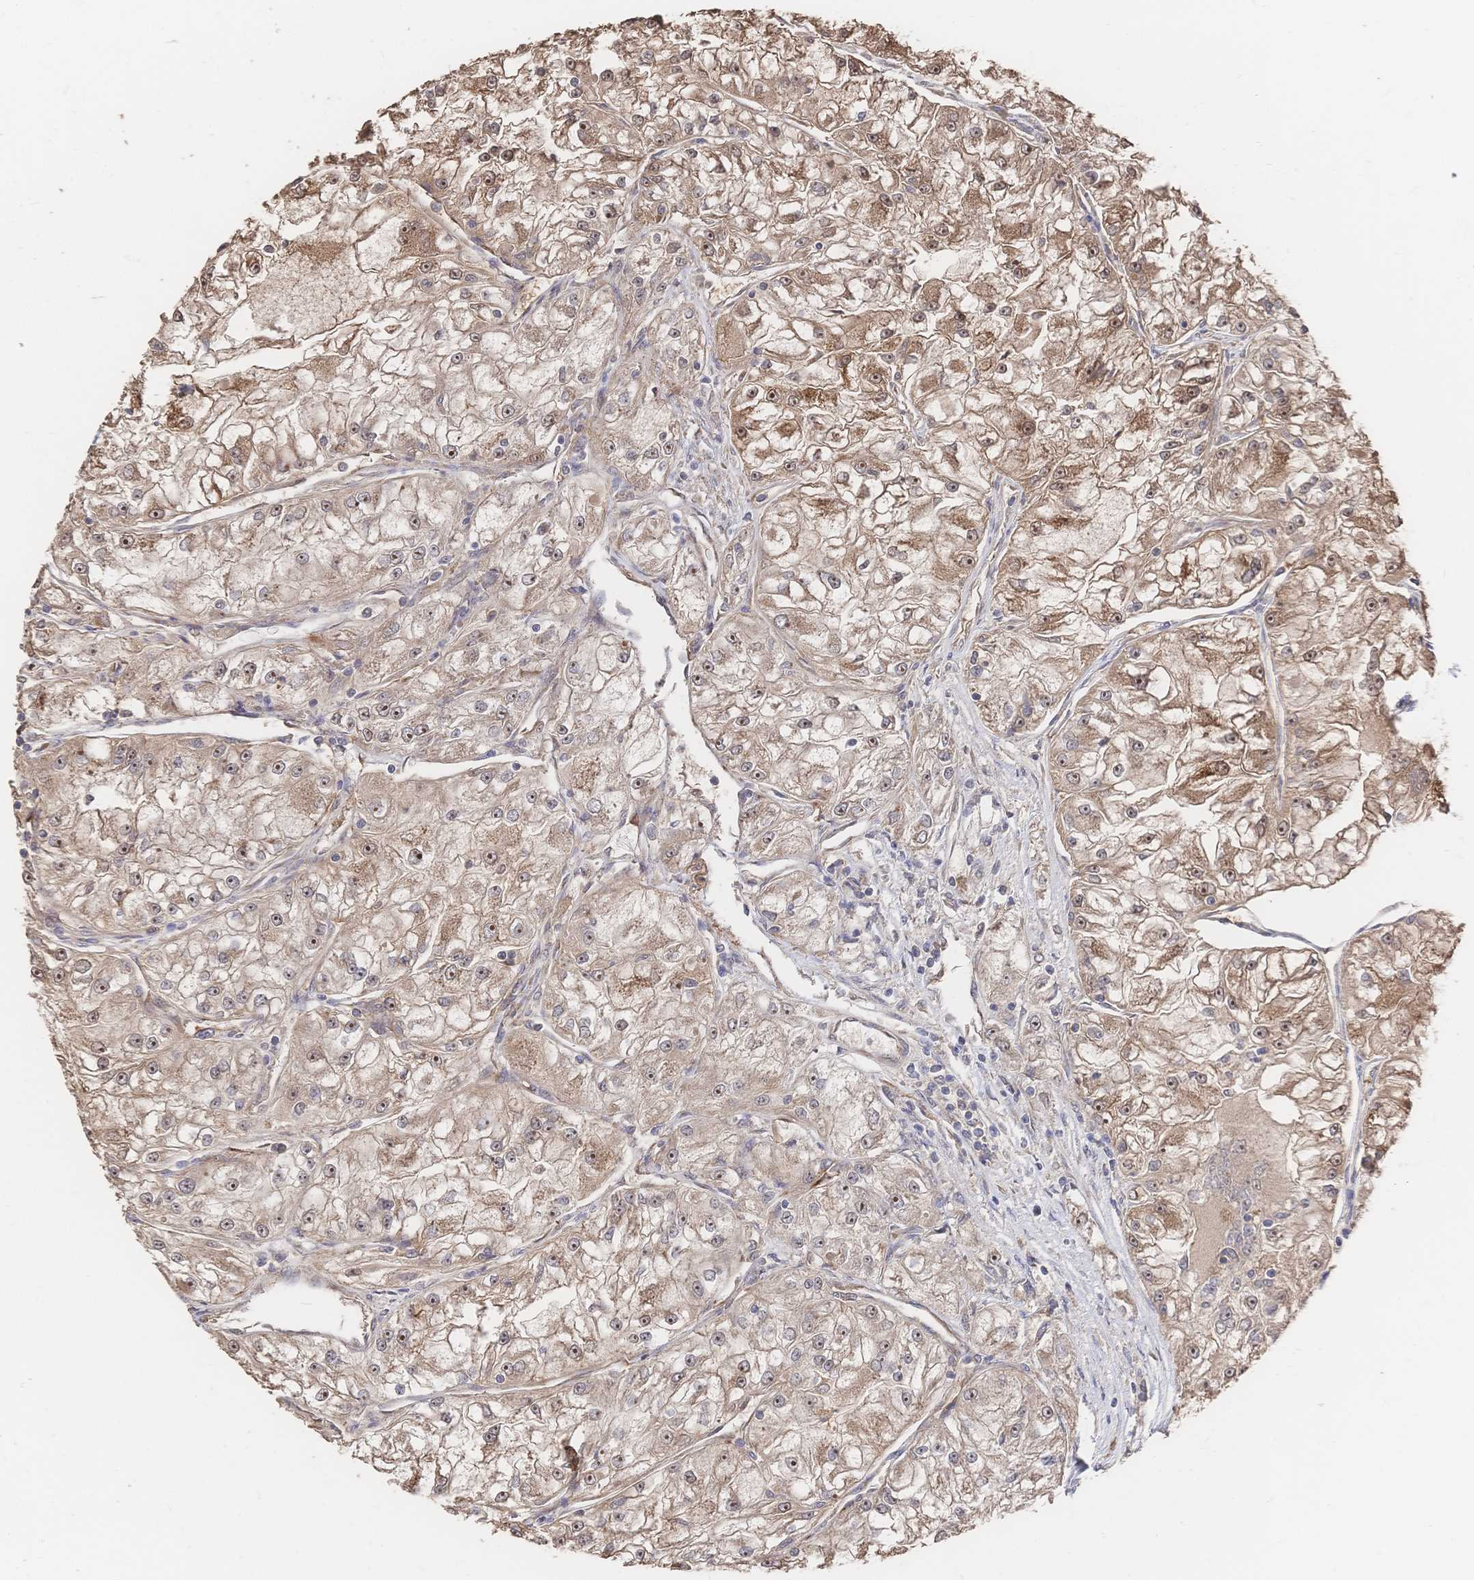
{"staining": {"intensity": "moderate", "quantity": ">75%", "location": "cytoplasmic/membranous,nuclear"}, "tissue": "renal cancer", "cell_type": "Tumor cells", "image_type": "cancer", "snomed": [{"axis": "morphology", "description": "Adenocarcinoma, NOS"}, {"axis": "topography", "description": "Kidney"}], "caption": "IHC of renal cancer (adenocarcinoma) shows medium levels of moderate cytoplasmic/membranous and nuclear expression in about >75% of tumor cells. The staining is performed using DAB (3,3'-diaminobenzidine) brown chromogen to label protein expression. The nuclei are counter-stained blue using hematoxylin.", "gene": "DNAJA4", "patient": {"sex": "female", "age": 72}}